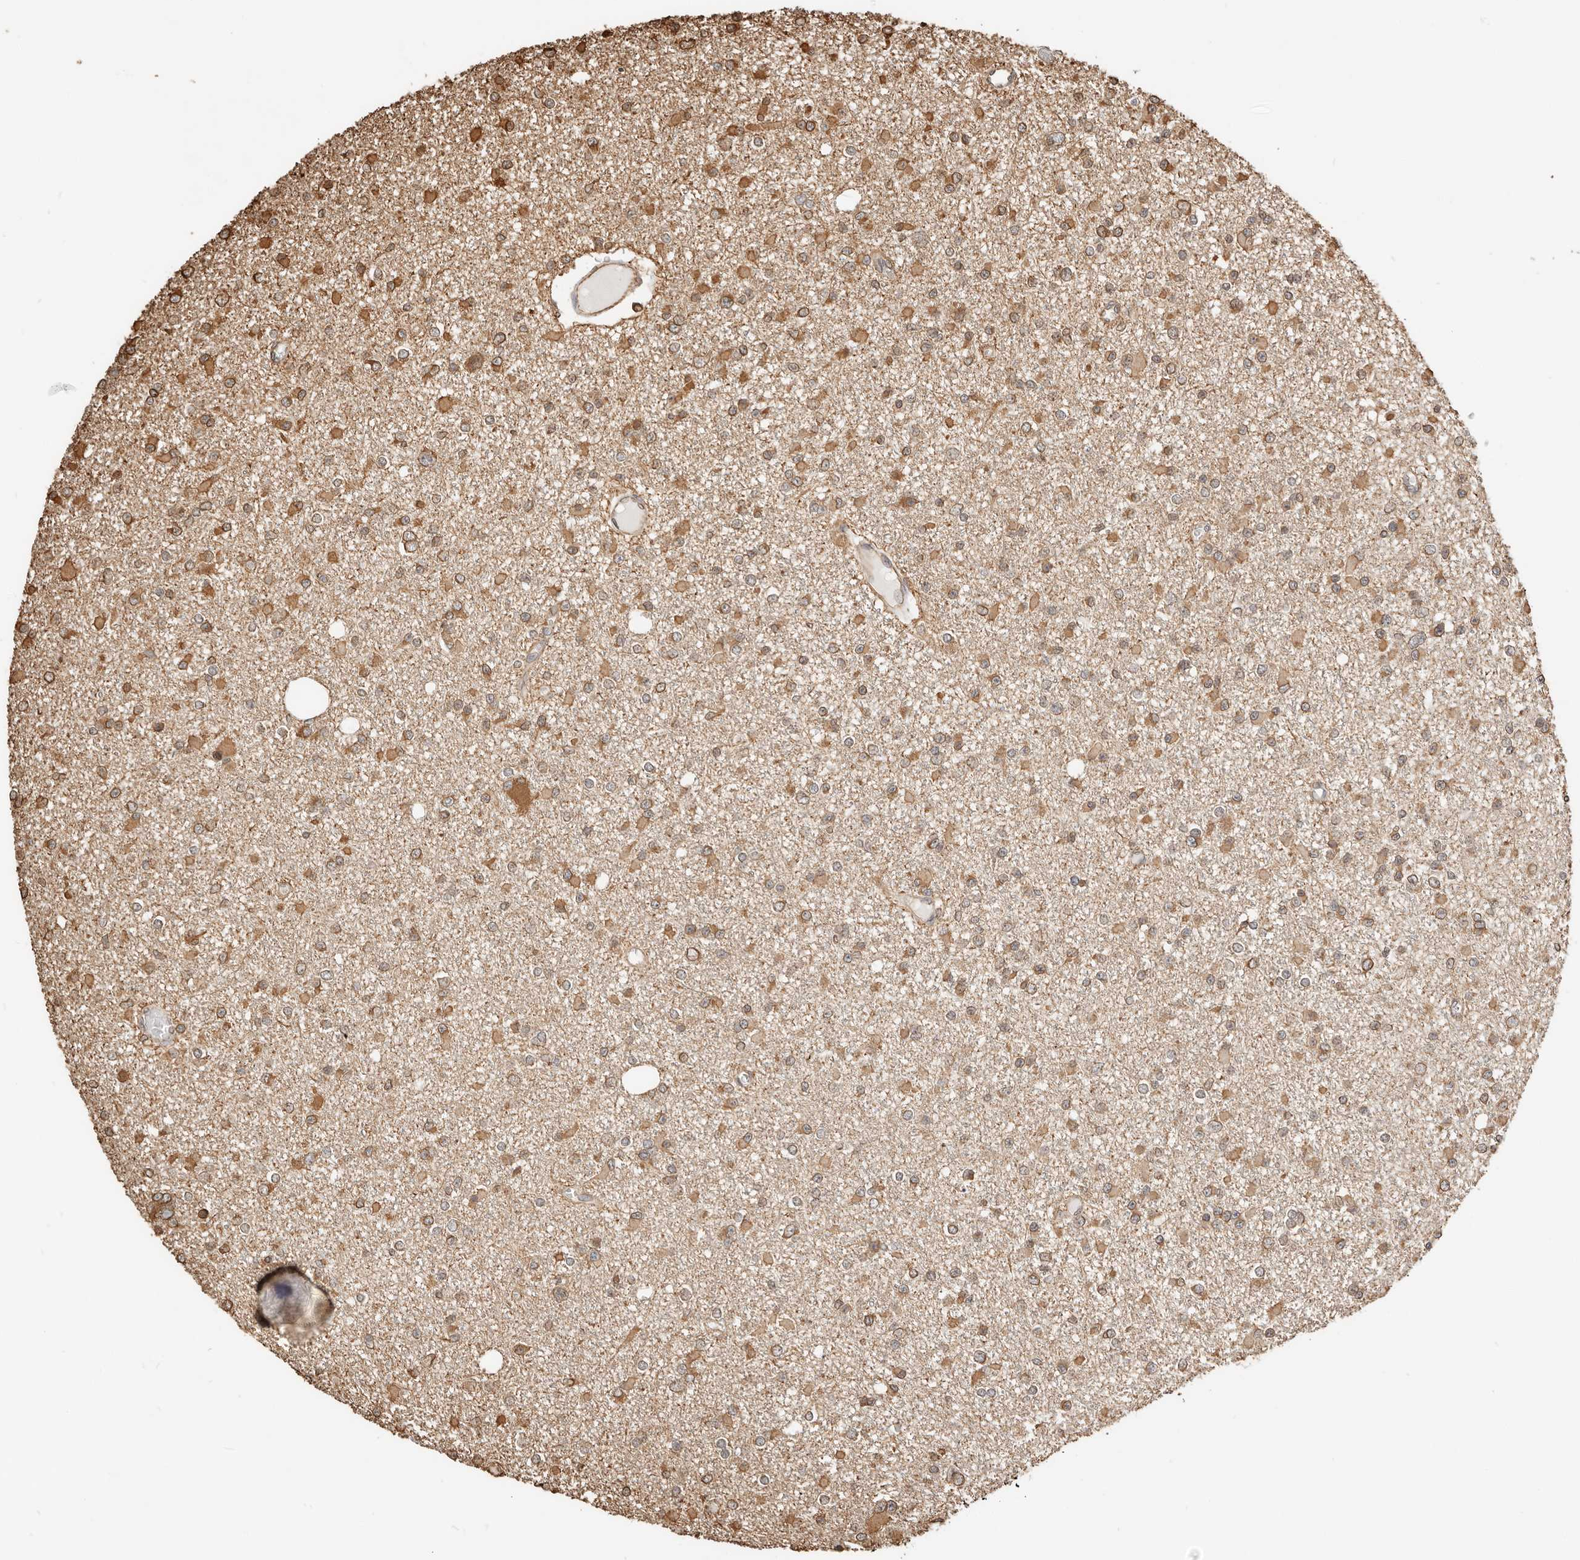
{"staining": {"intensity": "moderate", "quantity": ">75%", "location": "cytoplasmic/membranous"}, "tissue": "glioma", "cell_type": "Tumor cells", "image_type": "cancer", "snomed": [{"axis": "morphology", "description": "Glioma, malignant, Low grade"}, {"axis": "topography", "description": "Brain"}], "caption": "Brown immunohistochemical staining in human glioma reveals moderate cytoplasmic/membranous staining in about >75% of tumor cells.", "gene": "ARHGEF10L", "patient": {"sex": "female", "age": 22}}